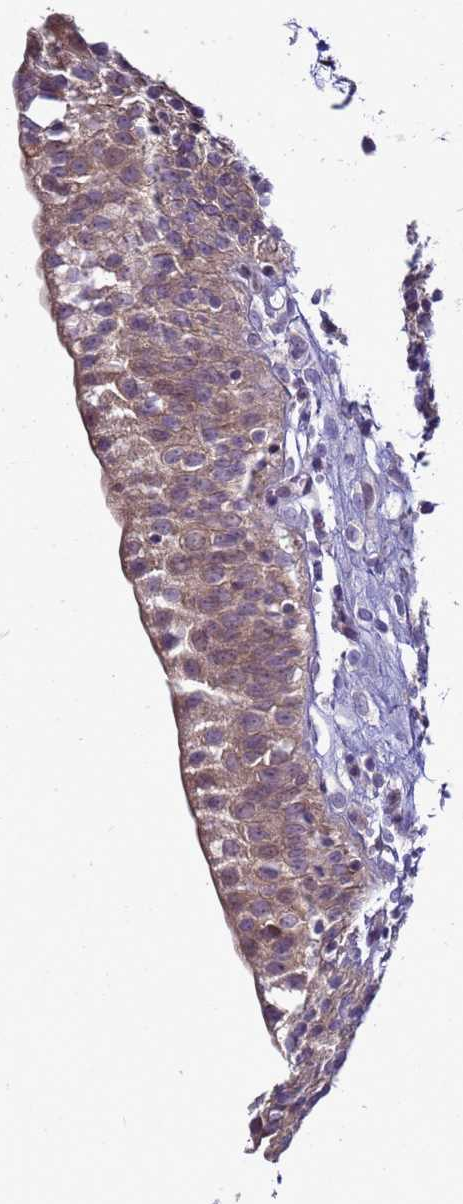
{"staining": {"intensity": "strong", "quantity": "25%-75%", "location": "cytoplasmic/membranous"}, "tissue": "urinary bladder", "cell_type": "Urothelial cells", "image_type": "normal", "snomed": [{"axis": "morphology", "description": "Normal tissue, NOS"}, {"axis": "topography", "description": "Urinary bladder"}], "caption": "Protein staining shows strong cytoplasmic/membranous positivity in approximately 25%-75% of urothelial cells in benign urinary bladder. (Brightfield microscopy of DAB IHC at high magnification).", "gene": "MON1B", "patient": {"sex": "male", "age": 51}}